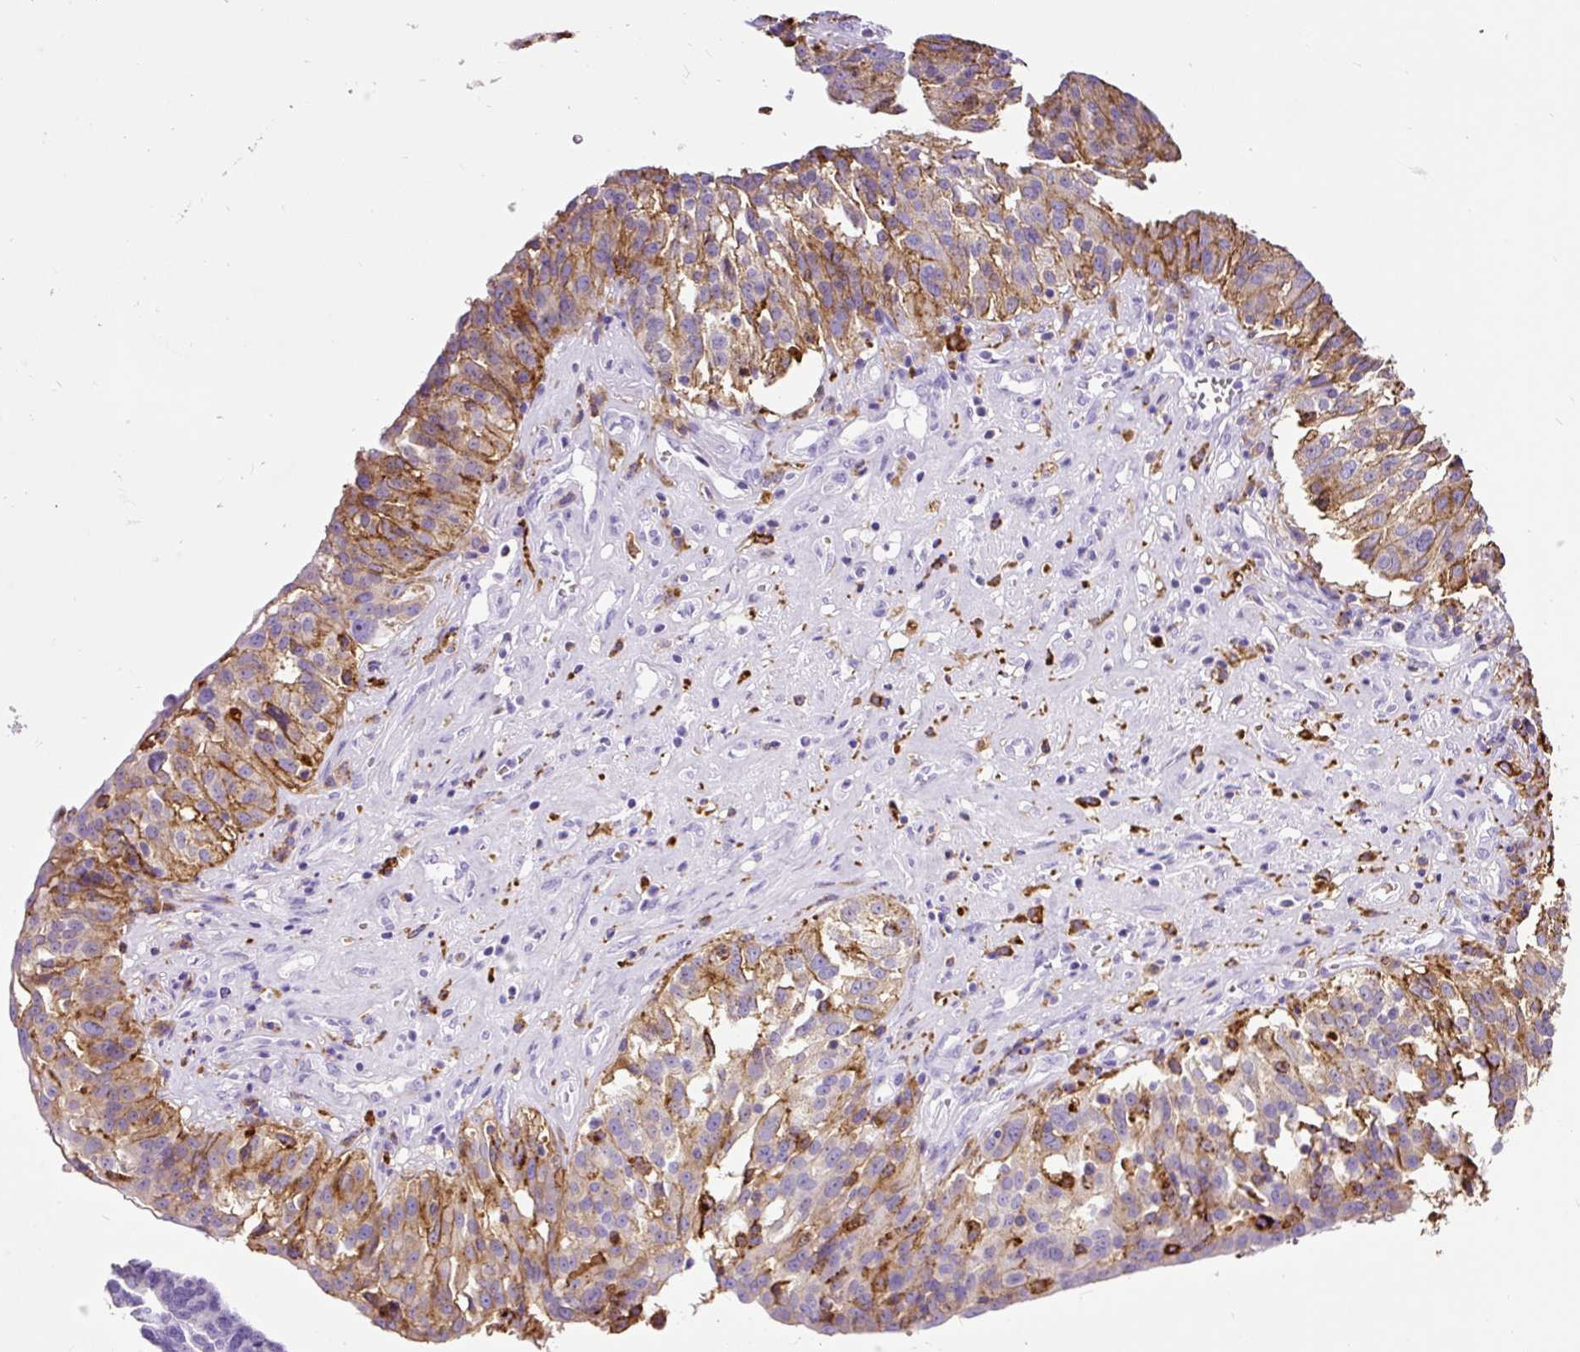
{"staining": {"intensity": "moderate", "quantity": "<25%", "location": "cytoplasmic/membranous"}, "tissue": "ovarian cancer", "cell_type": "Tumor cells", "image_type": "cancer", "snomed": [{"axis": "morphology", "description": "Cystadenocarcinoma, serous, NOS"}, {"axis": "topography", "description": "Ovary"}], "caption": "Immunohistochemical staining of ovarian cancer reveals low levels of moderate cytoplasmic/membranous staining in approximately <25% of tumor cells.", "gene": "HLA-DRA", "patient": {"sex": "female", "age": 59}}